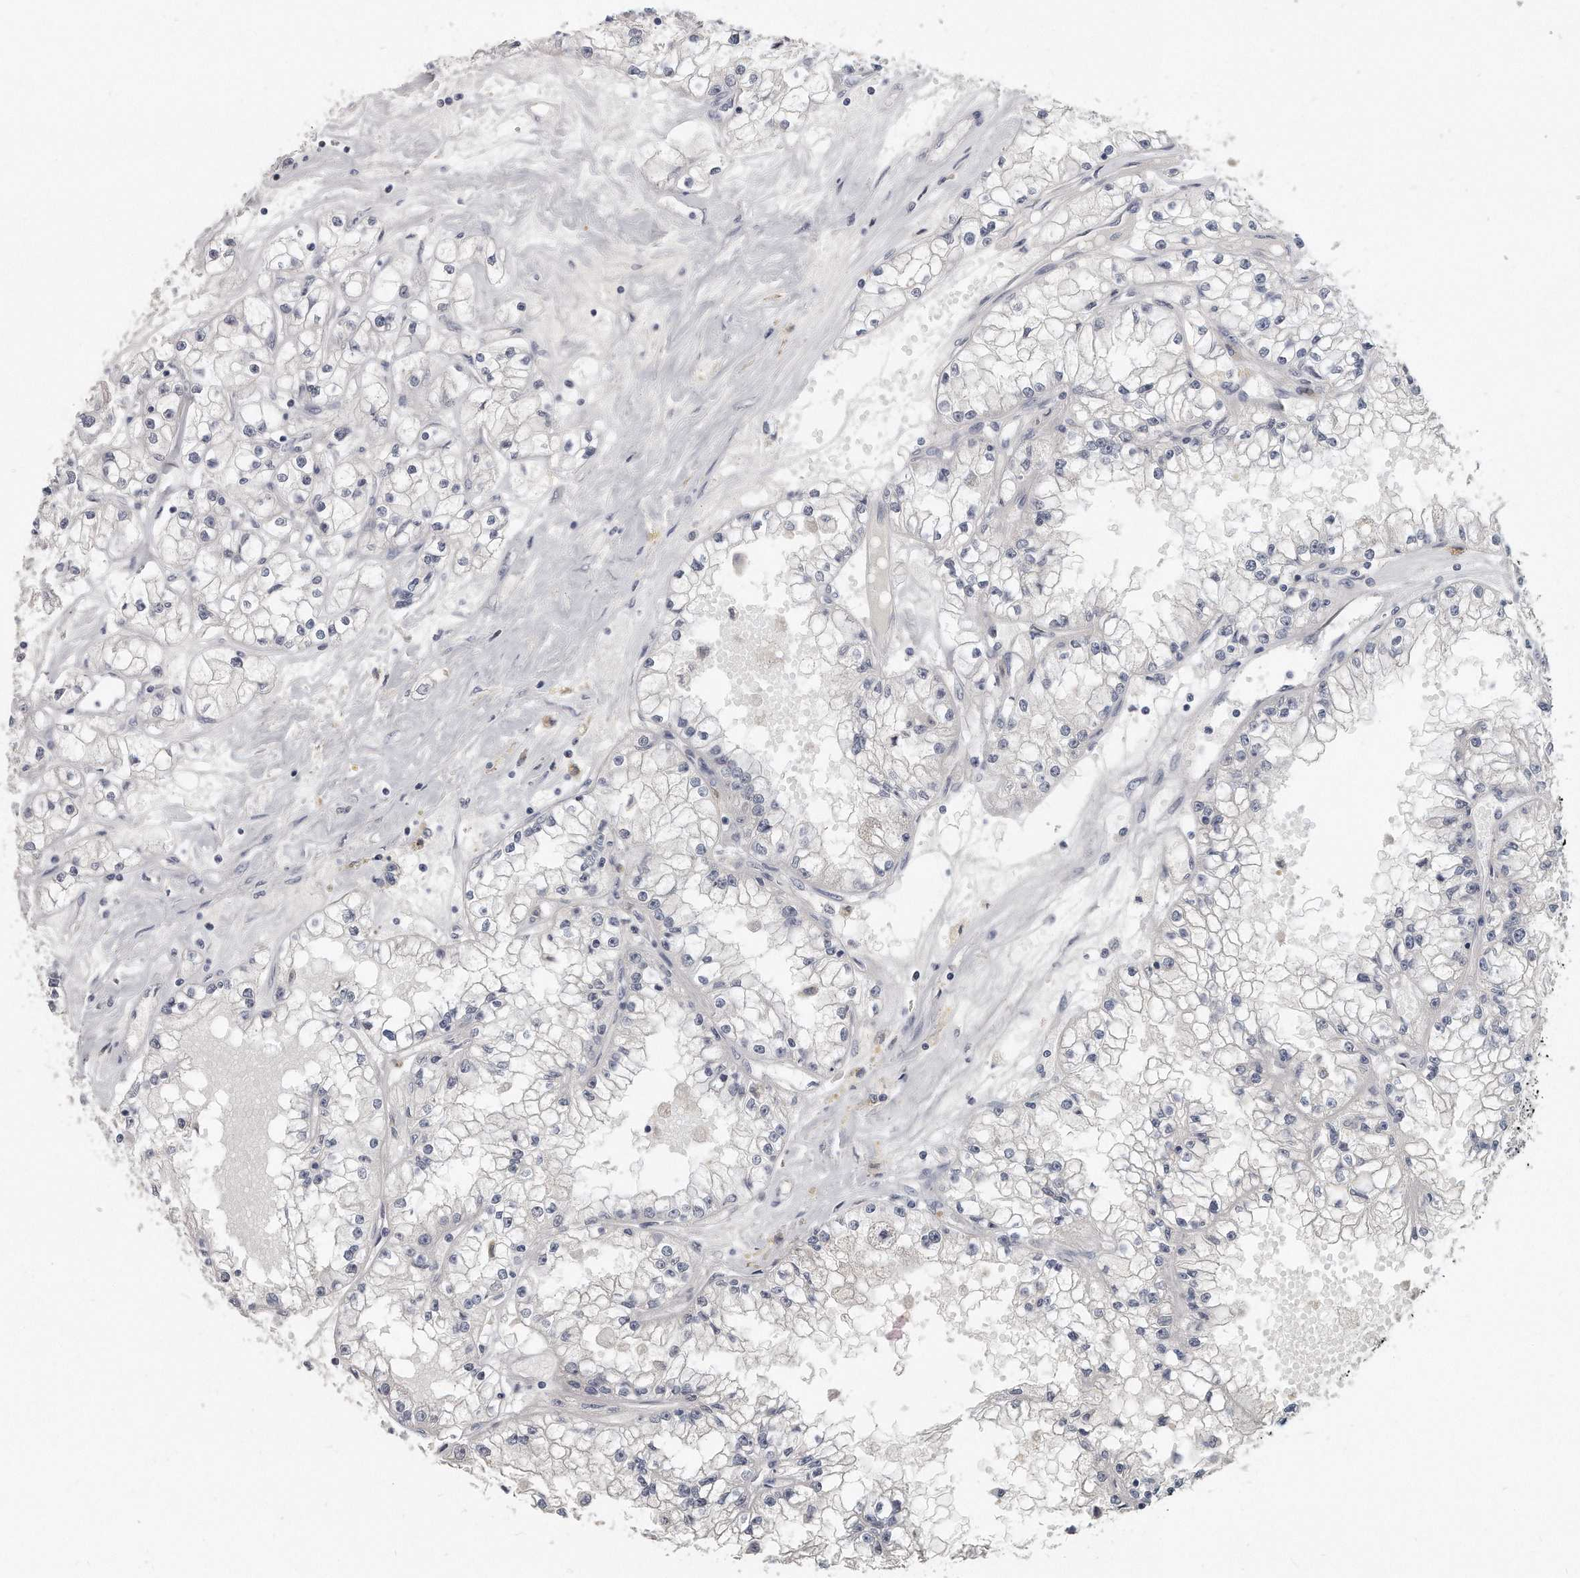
{"staining": {"intensity": "negative", "quantity": "none", "location": "none"}, "tissue": "renal cancer", "cell_type": "Tumor cells", "image_type": "cancer", "snomed": [{"axis": "morphology", "description": "Adenocarcinoma, NOS"}, {"axis": "topography", "description": "Kidney"}], "caption": "Tumor cells show no significant protein expression in renal cancer (adenocarcinoma).", "gene": "KLHL7", "patient": {"sex": "male", "age": 56}}